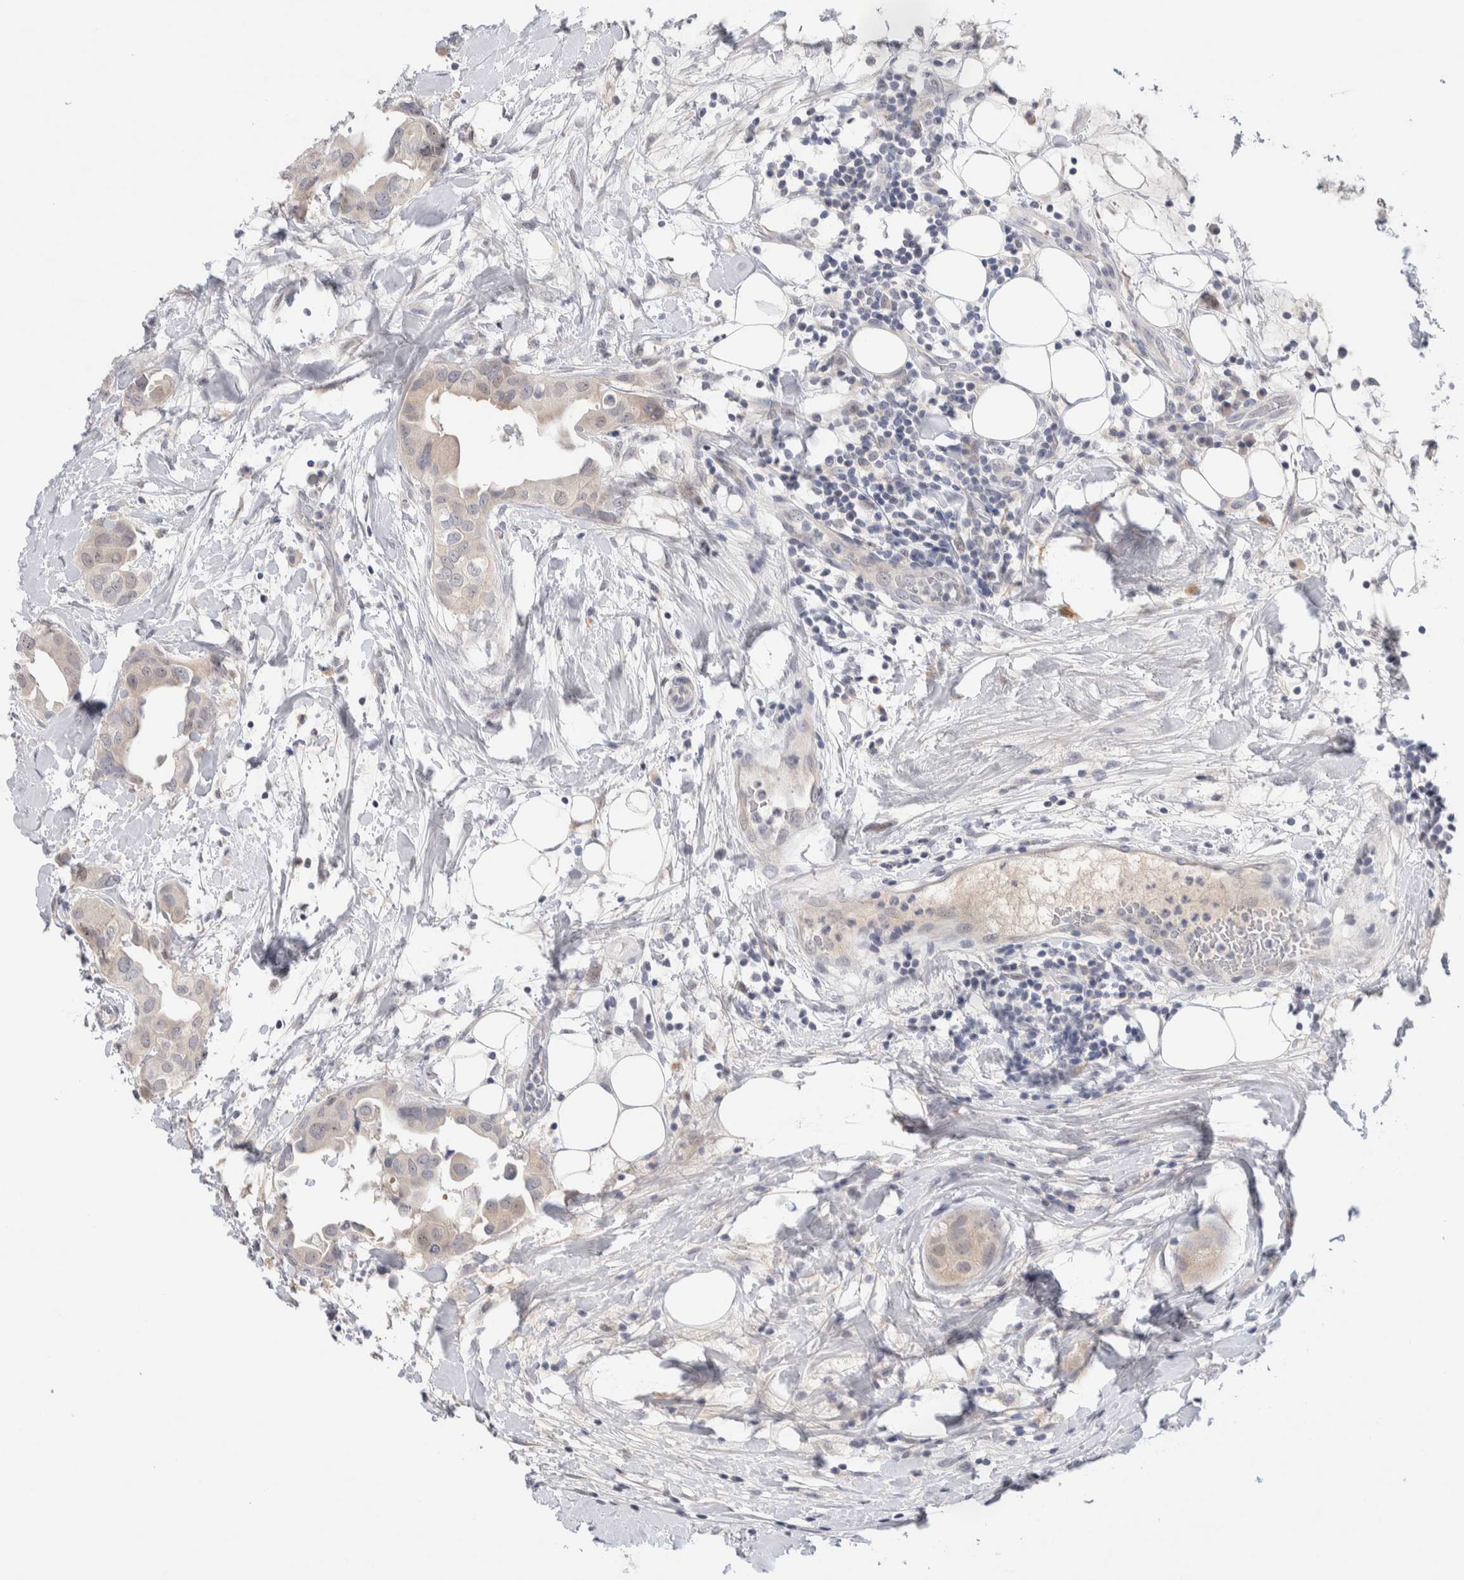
{"staining": {"intensity": "weak", "quantity": "25%-75%", "location": "cytoplasmic/membranous,nuclear"}, "tissue": "breast cancer", "cell_type": "Tumor cells", "image_type": "cancer", "snomed": [{"axis": "morphology", "description": "Duct carcinoma"}, {"axis": "topography", "description": "Breast"}], "caption": "DAB (3,3'-diaminobenzidine) immunohistochemical staining of human breast cancer reveals weak cytoplasmic/membranous and nuclear protein positivity in about 25%-75% of tumor cells.", "gene": "DNAJB6", "patient": {"sex": "female", "age": 40}}